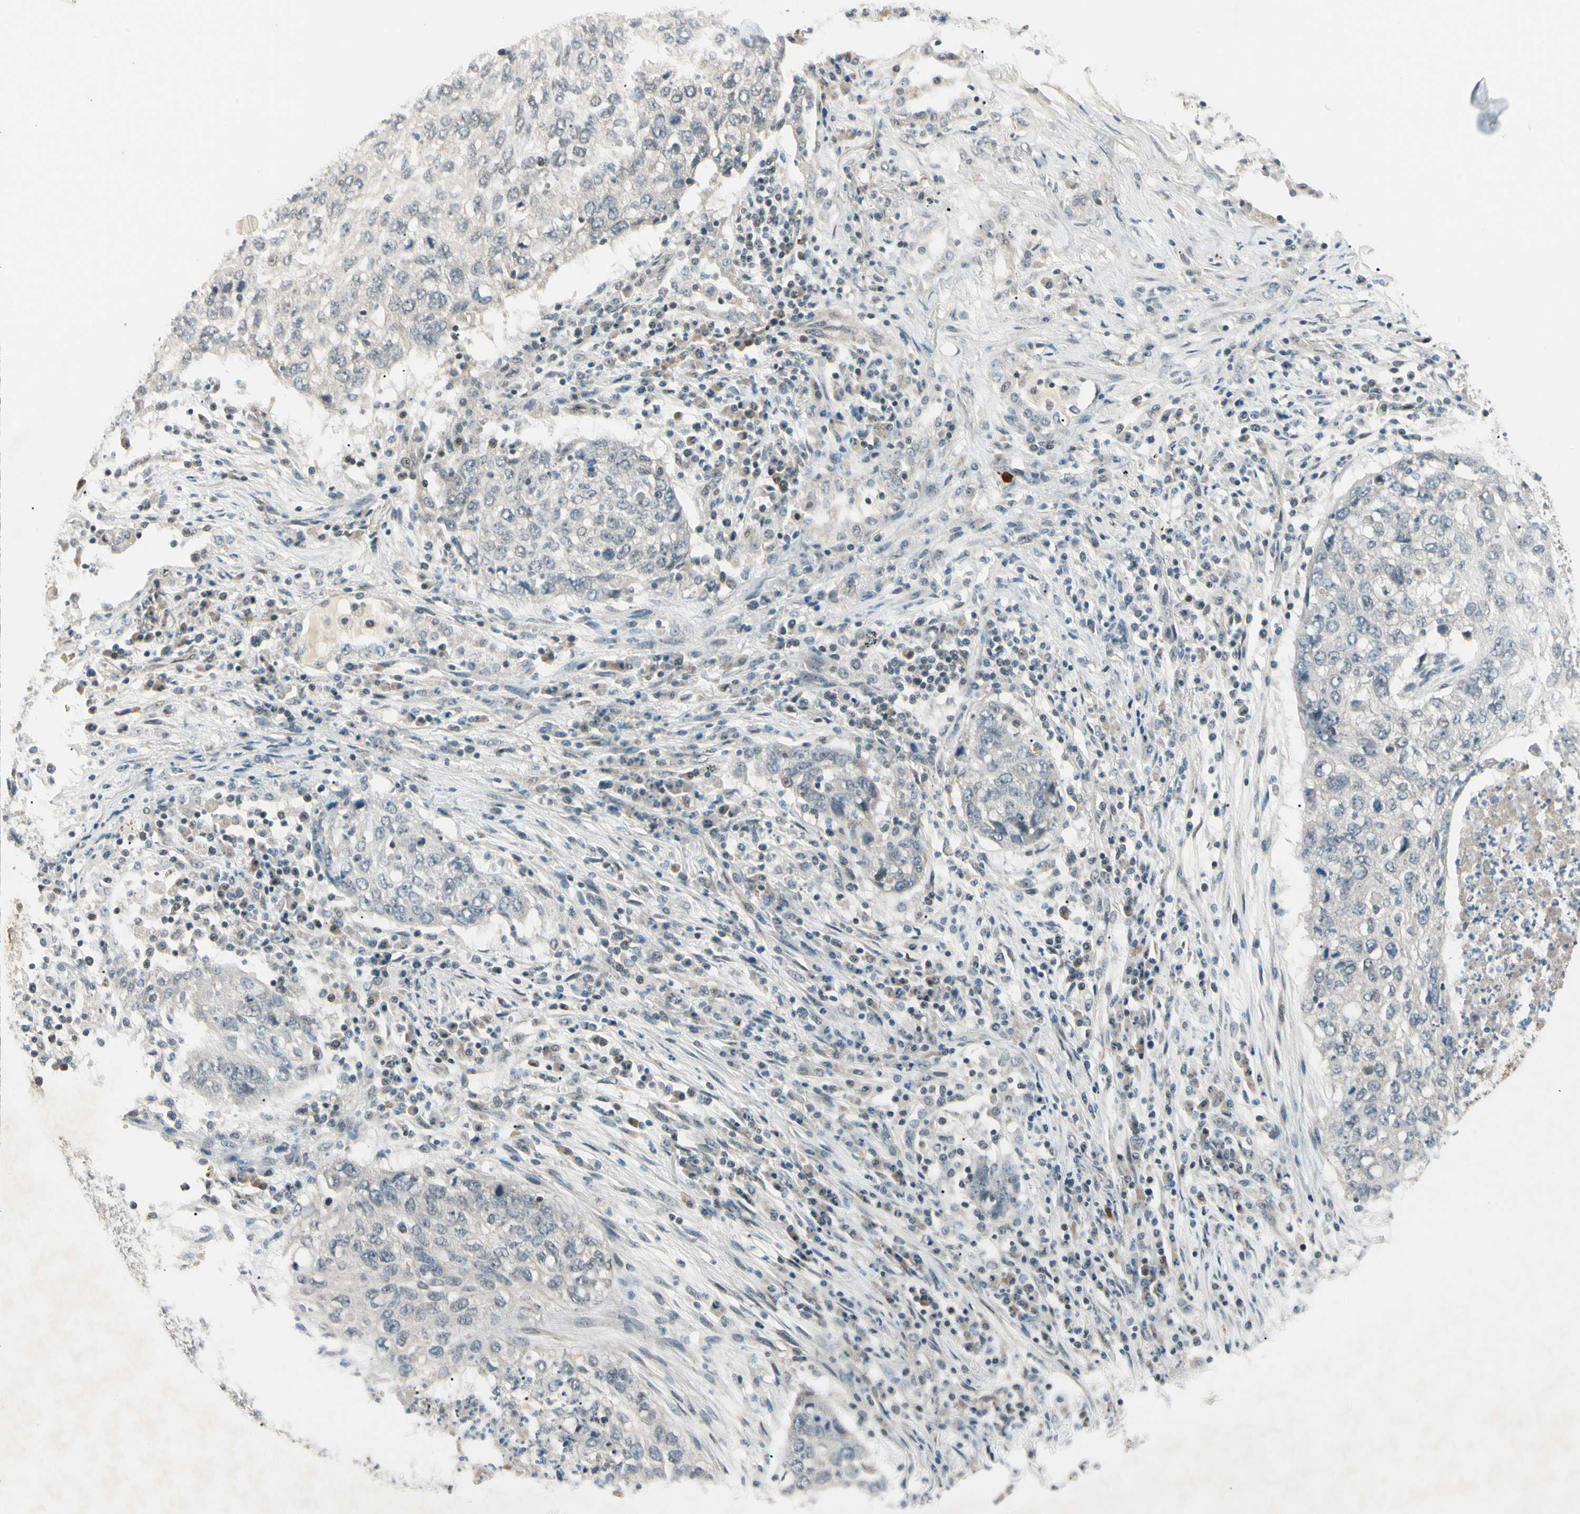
{"staining": {"intensity": "weak", "quantity": "<25%", "location": "cytoplasmic/membranous"}, "tissue": "lung cancer", "cell_type": "Tumor cells", "image_type": "cancer", "snomed": [{"axis": "morphology", "description": "Squamous cell carcinoma, NOS"}, {"axis": "topography", "description": "Lung"}], "caption": "An IHC photomicrograph of lung cancer is shown. There is no staining in tumor cells of lung cancer.", "gene": "ZSCAN12", "patient": {"sex": "female", "age": 63}}